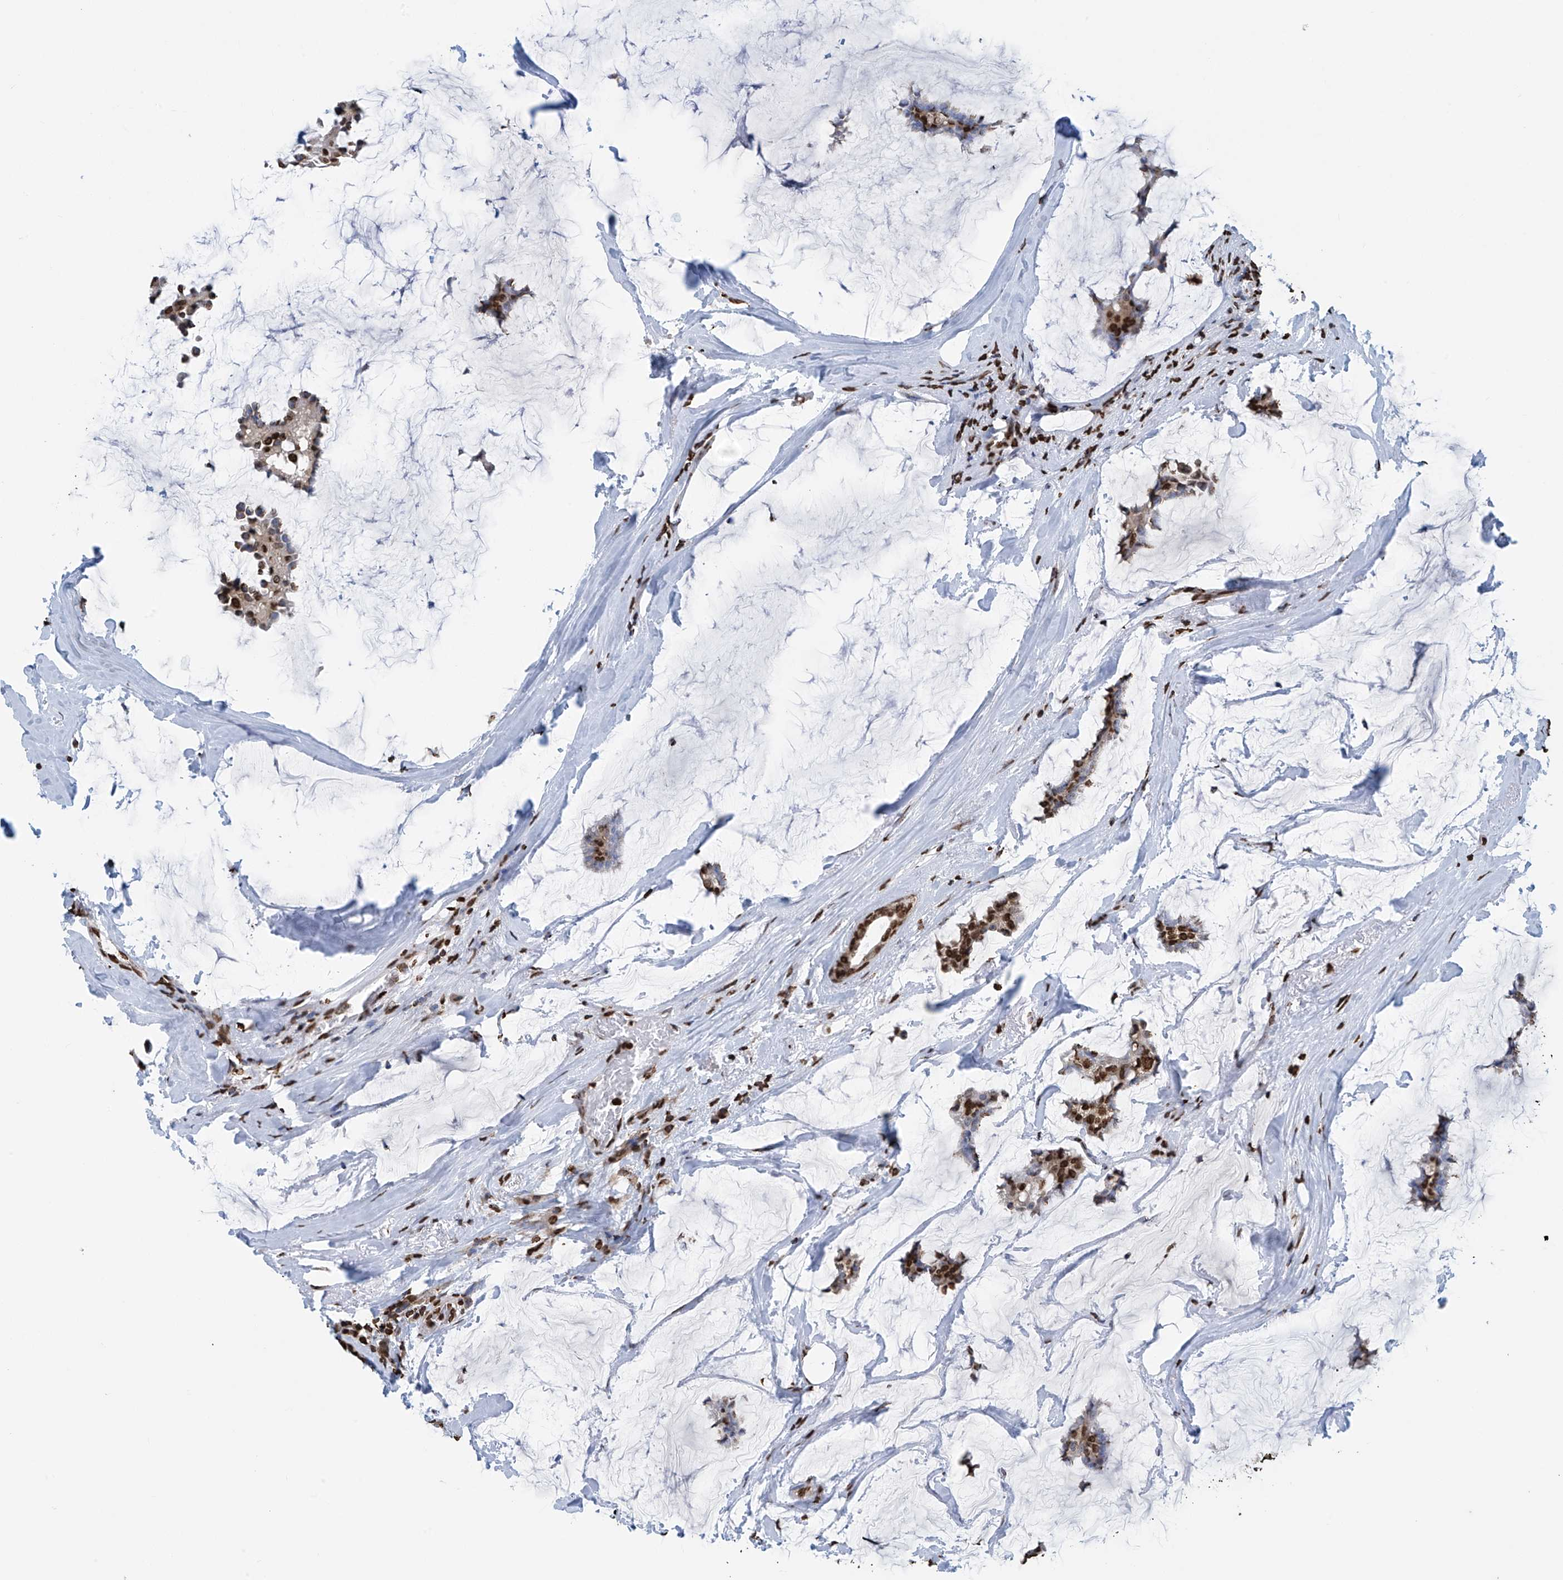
{"staining": {"intensity": "strong", "quantity": ">75%", "location": "nuclear"}, "tissue": "breast cancer", "cell_type": "Tumor cells", "image_type": "cancer", "snomed": [{"axis": "morphology", "description": "Duct carcinoma"}, {"axis": "topography", "description": "Breast"}], "caption": "This is a histology image of immunohistochemistry (IHC) staining of intraductal carcinoma (breast), which shows strong positivity in the nuclear of tumor cells.", "gene": "DPPA2", "patient": {"sex": "female", "age": 93}}